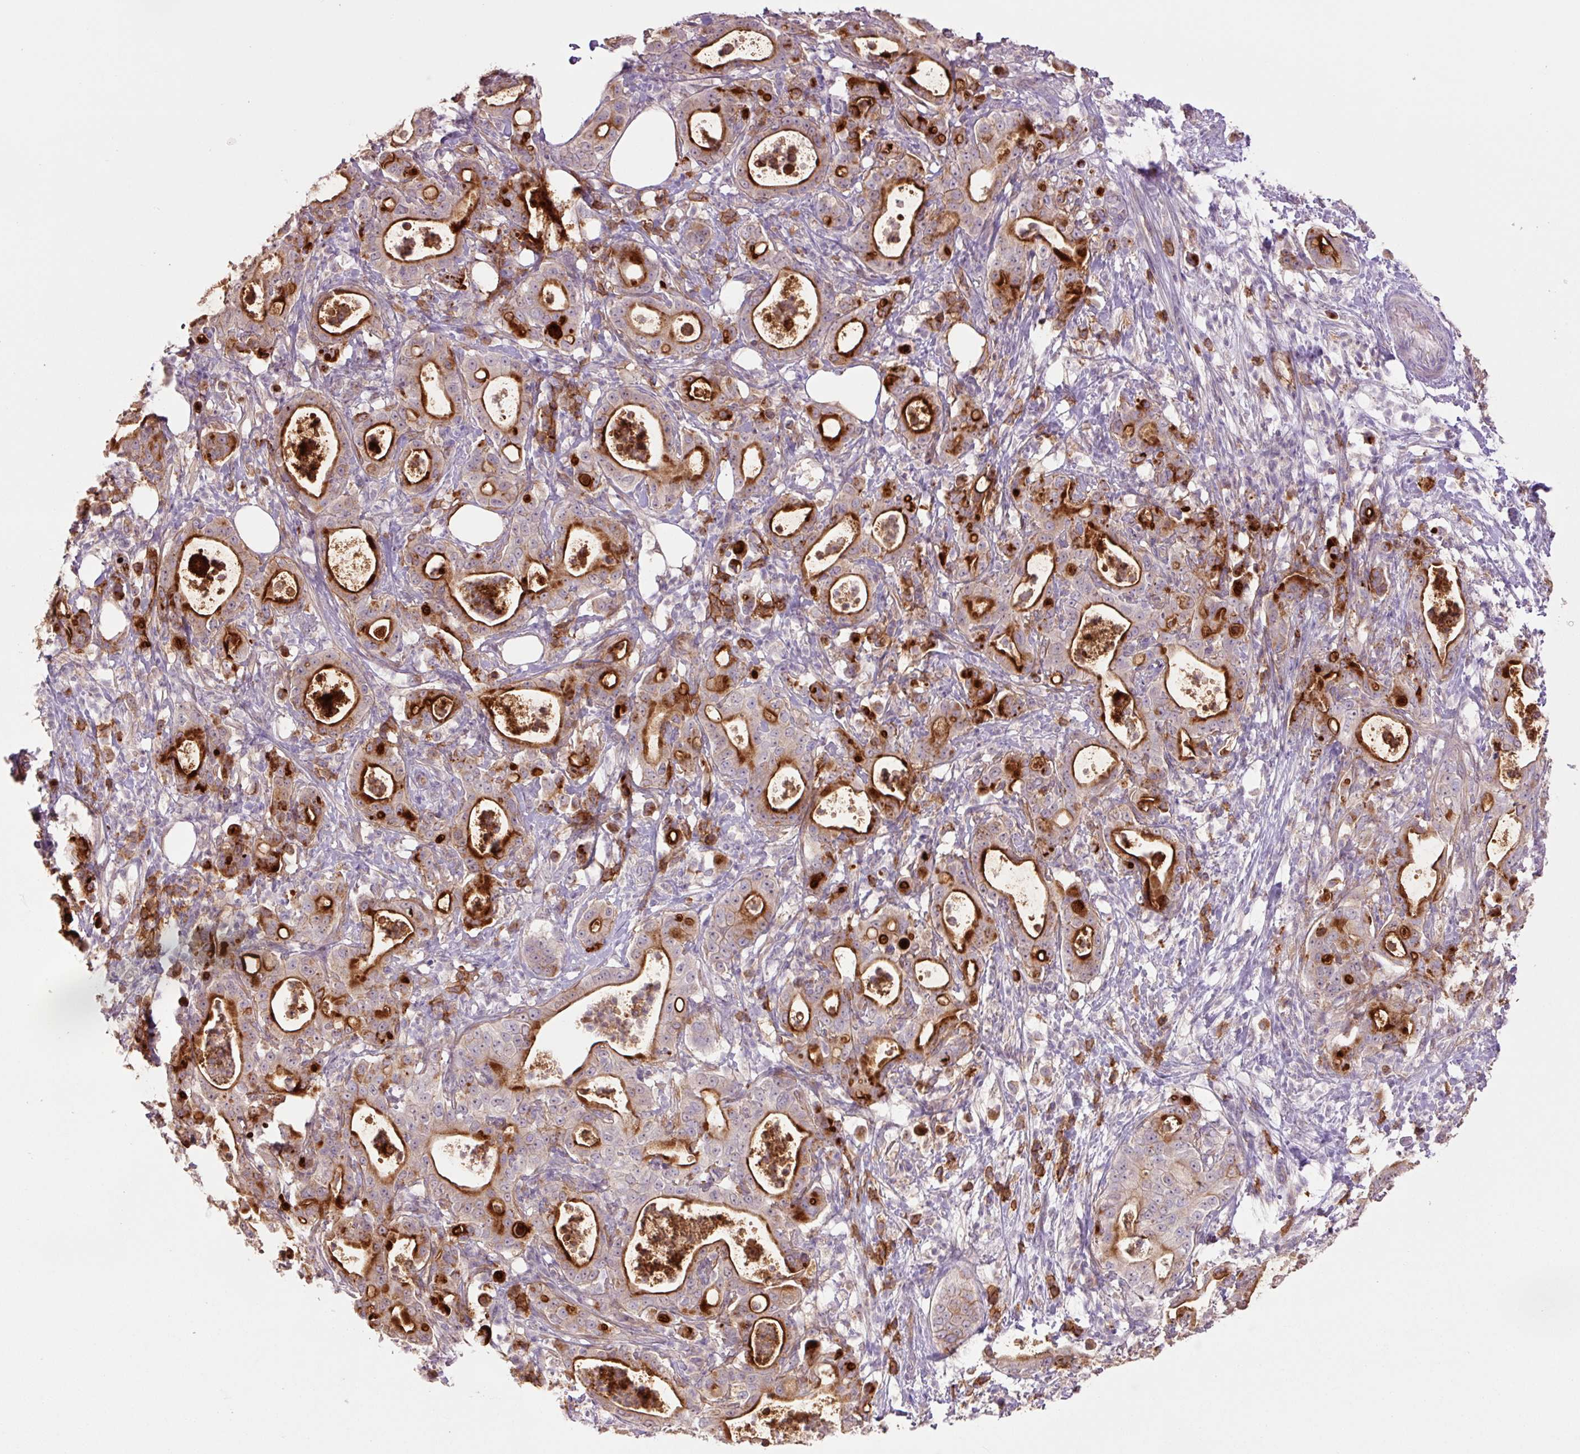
{"staining": {"intensity": "strong", "quantity": "25%-75%", "location": "cytoplasmic/membranous"}, "tissue": "pancreatic cancer", "cell_type": "Tumor cells", "image_type": "cancer", "snomed": [{"axis": "morphology", "description": "Adenocarcinoma, NOS"}, {"axis": "topography", "description": "Pancreas"}], "caption": "Immunohistochemistry (IHC) staining of pancreatic cancer, which displays high levels of strong cytoplasmic/membranous staining in about 25%-75% of tumor cells indicating strong cytoplasmic/membranous protein positivity. The staining was performed using DAB (3,3'-diaminobenzidine) (brown) for protein detection and nuclei were counterstained in hematoxylin (blue).", "gene": "SLC1A4", "patient": {"sex": "male", "age": 71}}